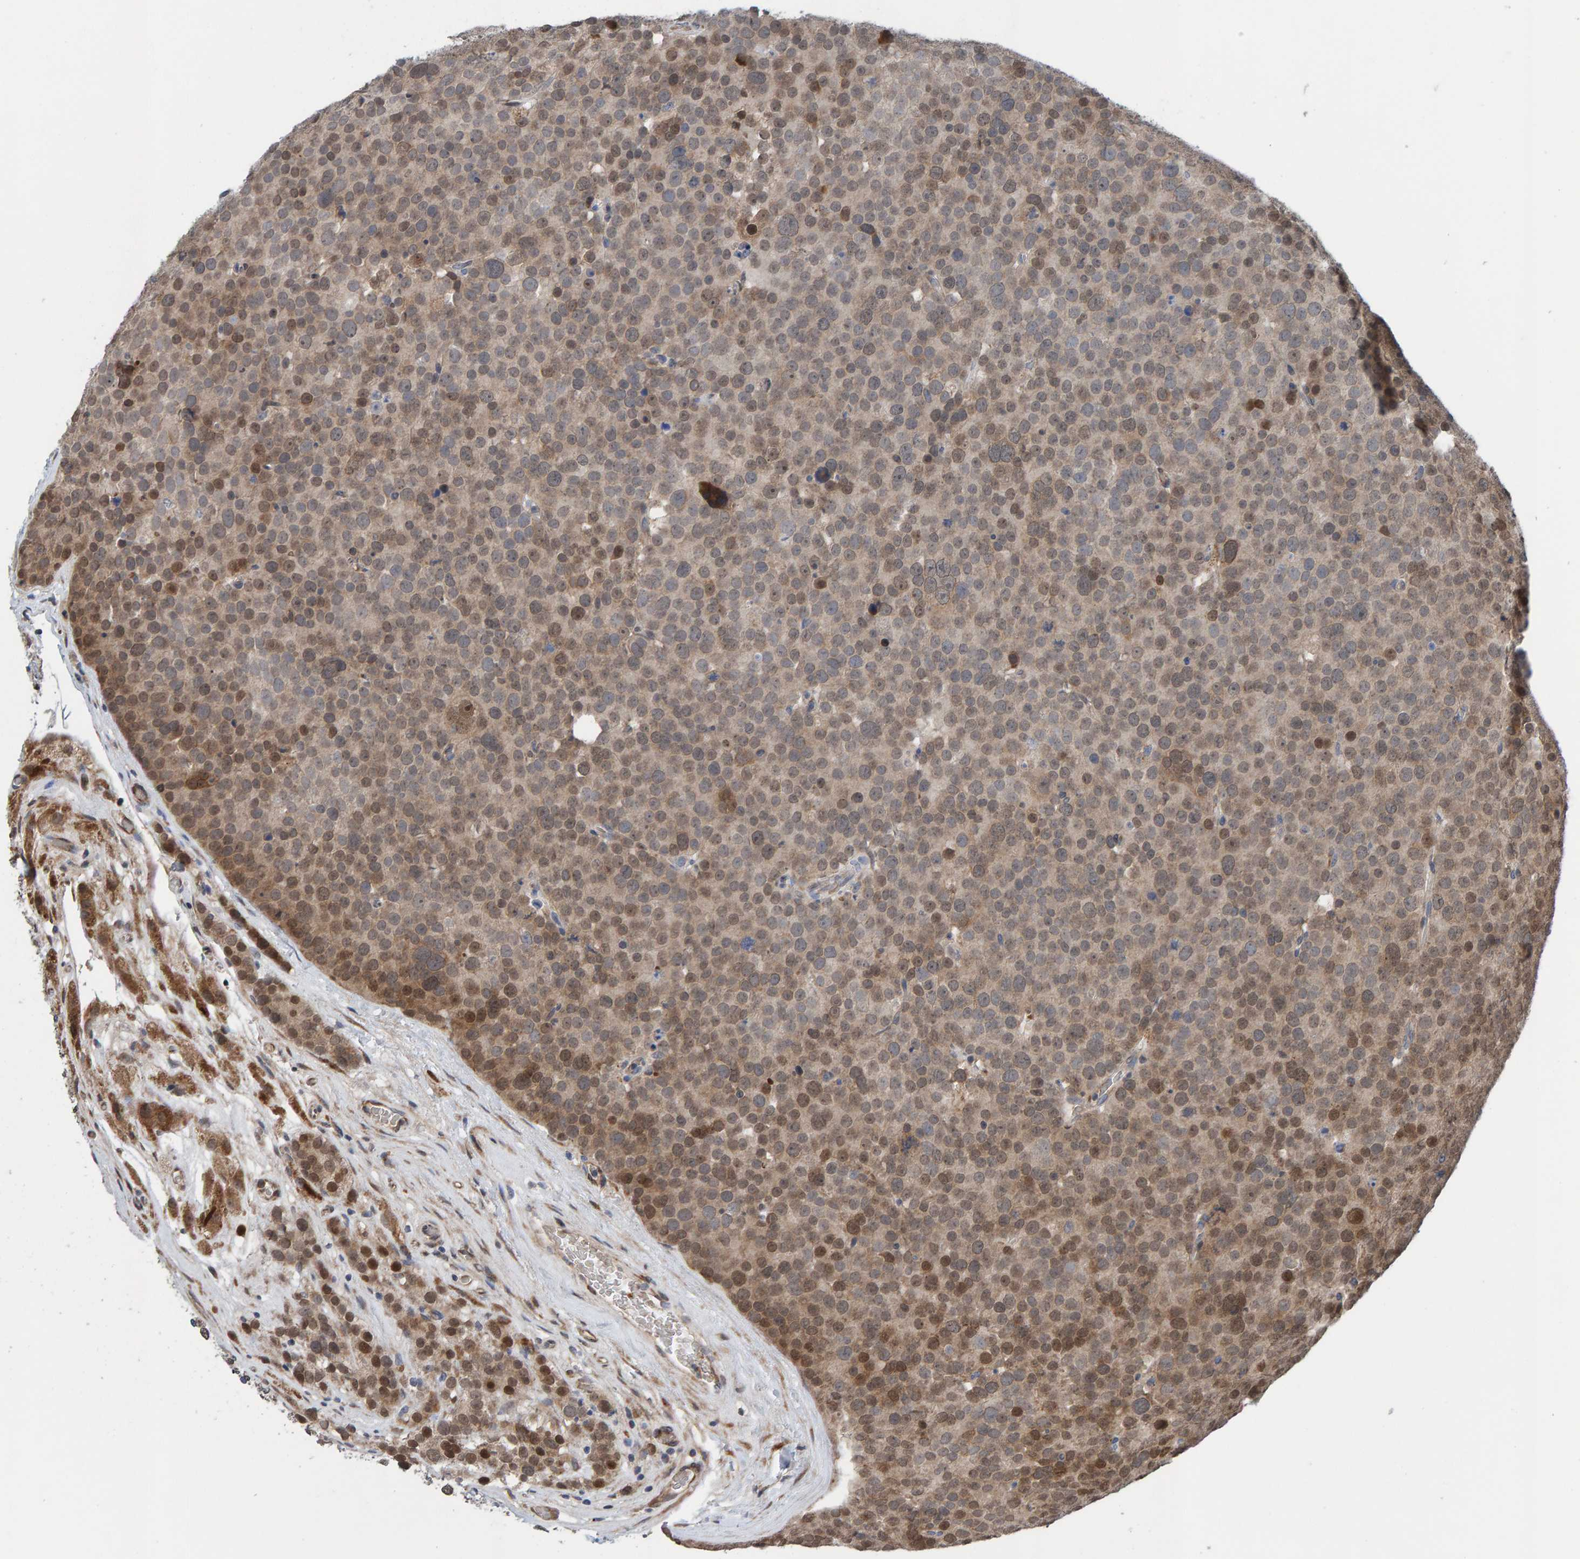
{"staining": {"intensity": "moderate", "quantity": ">75%", "location": "cytoplasmic/membranous,nuclear"}, "tissue": "testis cancer", "cell_type": "Tumor cells", "image_type": "cancer", "snomed": [{"axis": "morphology", "description": "Seminoma, NOS"}, {"axis": "topography", "description": "Testis"}], "caption": "Human testis cancer stained with a brown dye demonstrates moderate cytoplasmic/membranous and nuclear positive staining in approximately >75% of tumor cells.", "gene": "MFSD6L", "patient": {"sex": "male", "age": 71}}